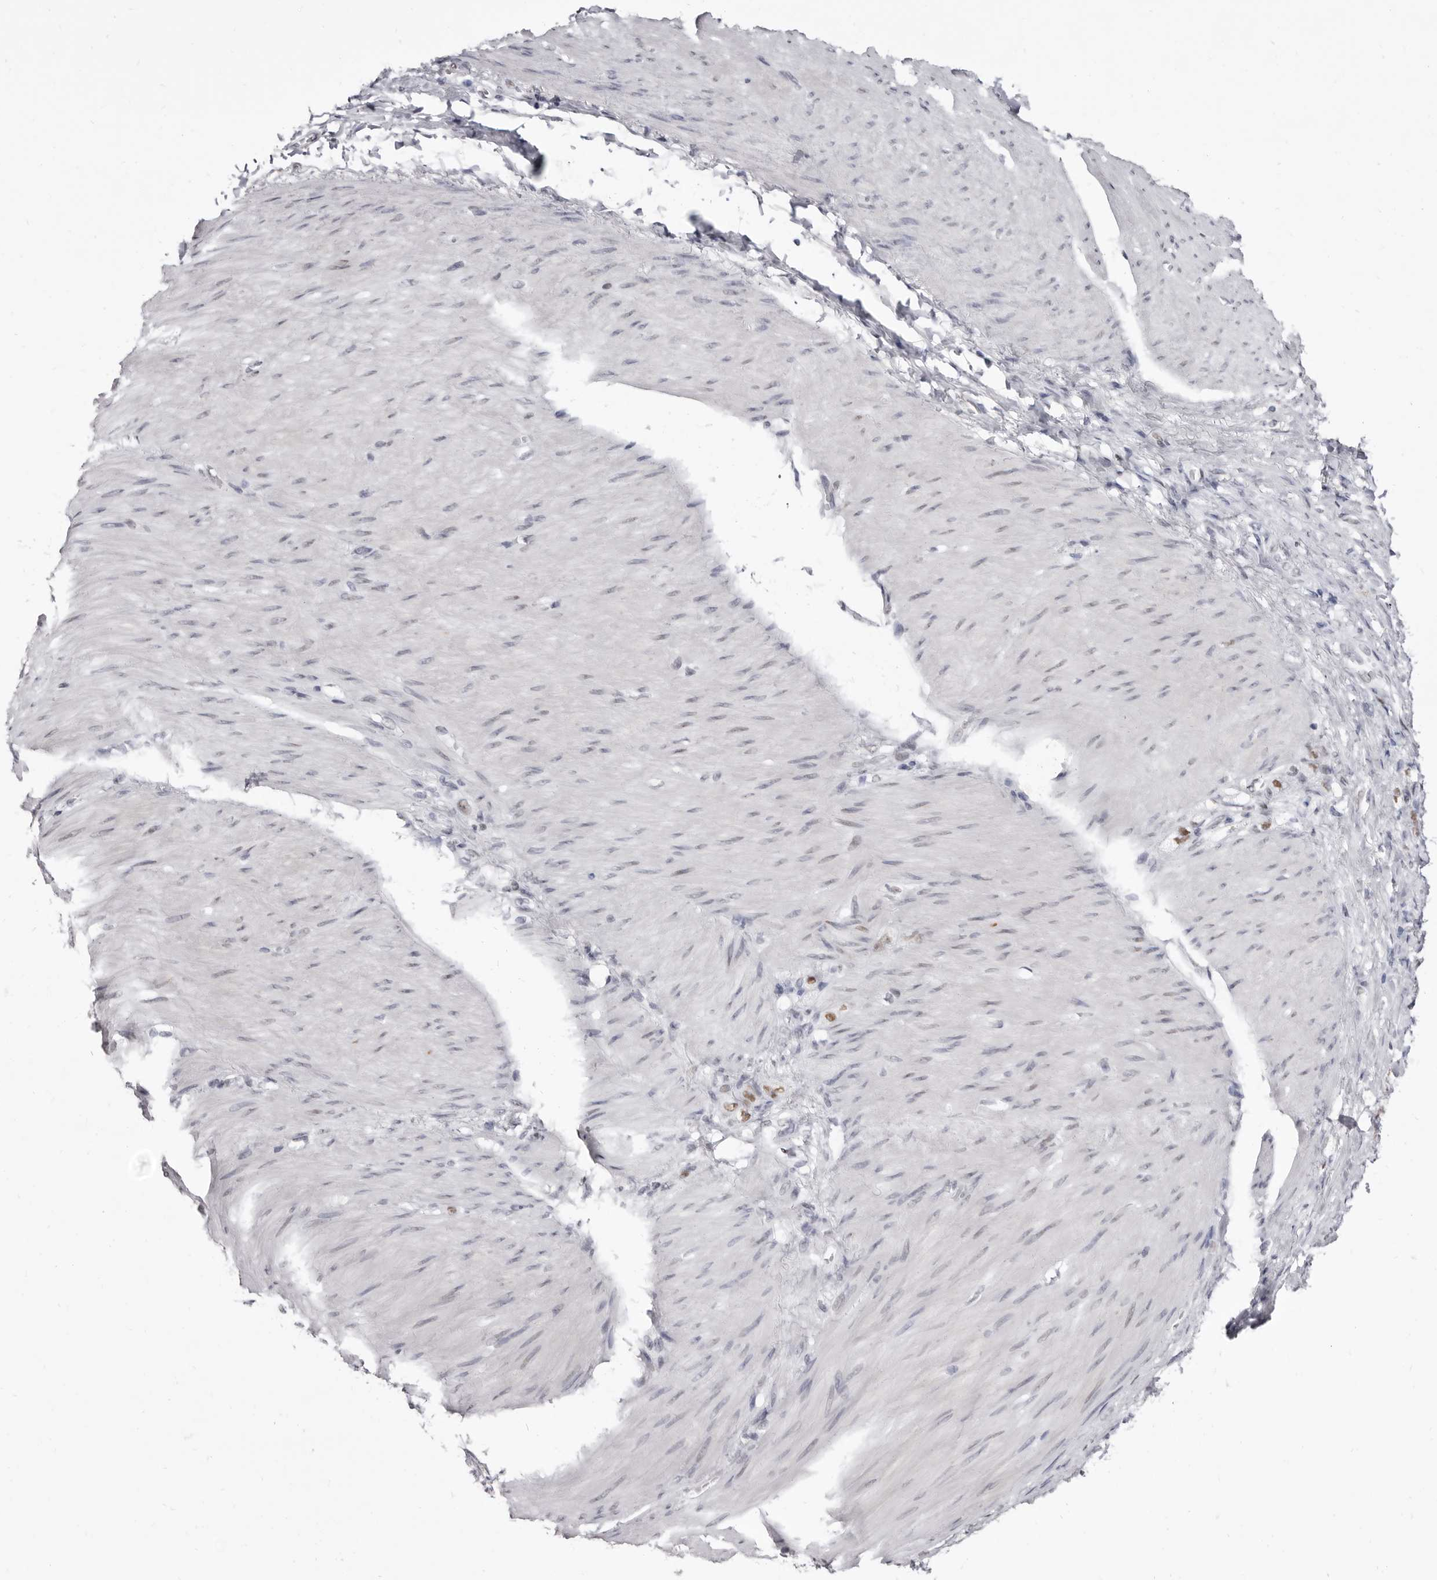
{"staining": {"intensity": "weak", "quantity": "25%-75%", "location": "nuclear"}, "tissue": "stomach cancer", "cell_type": "Tumor cells", "image_type": "cancer", "snomed": [{"axis": "morphology", "description": "Normal tissue, NOS"}, {"axis": "morphology", "description": "Adenocarcinoma, NOS"}, {"axis": "topography", "description": "Stomach"}], "caption": "Tumor cells reveal low levels of weak nuclear staining in about 25%-75% of cells in adenocarcinoma (stomach).", "gene": "ZNF326", "patient": {"sex": "male", "age": 82}}